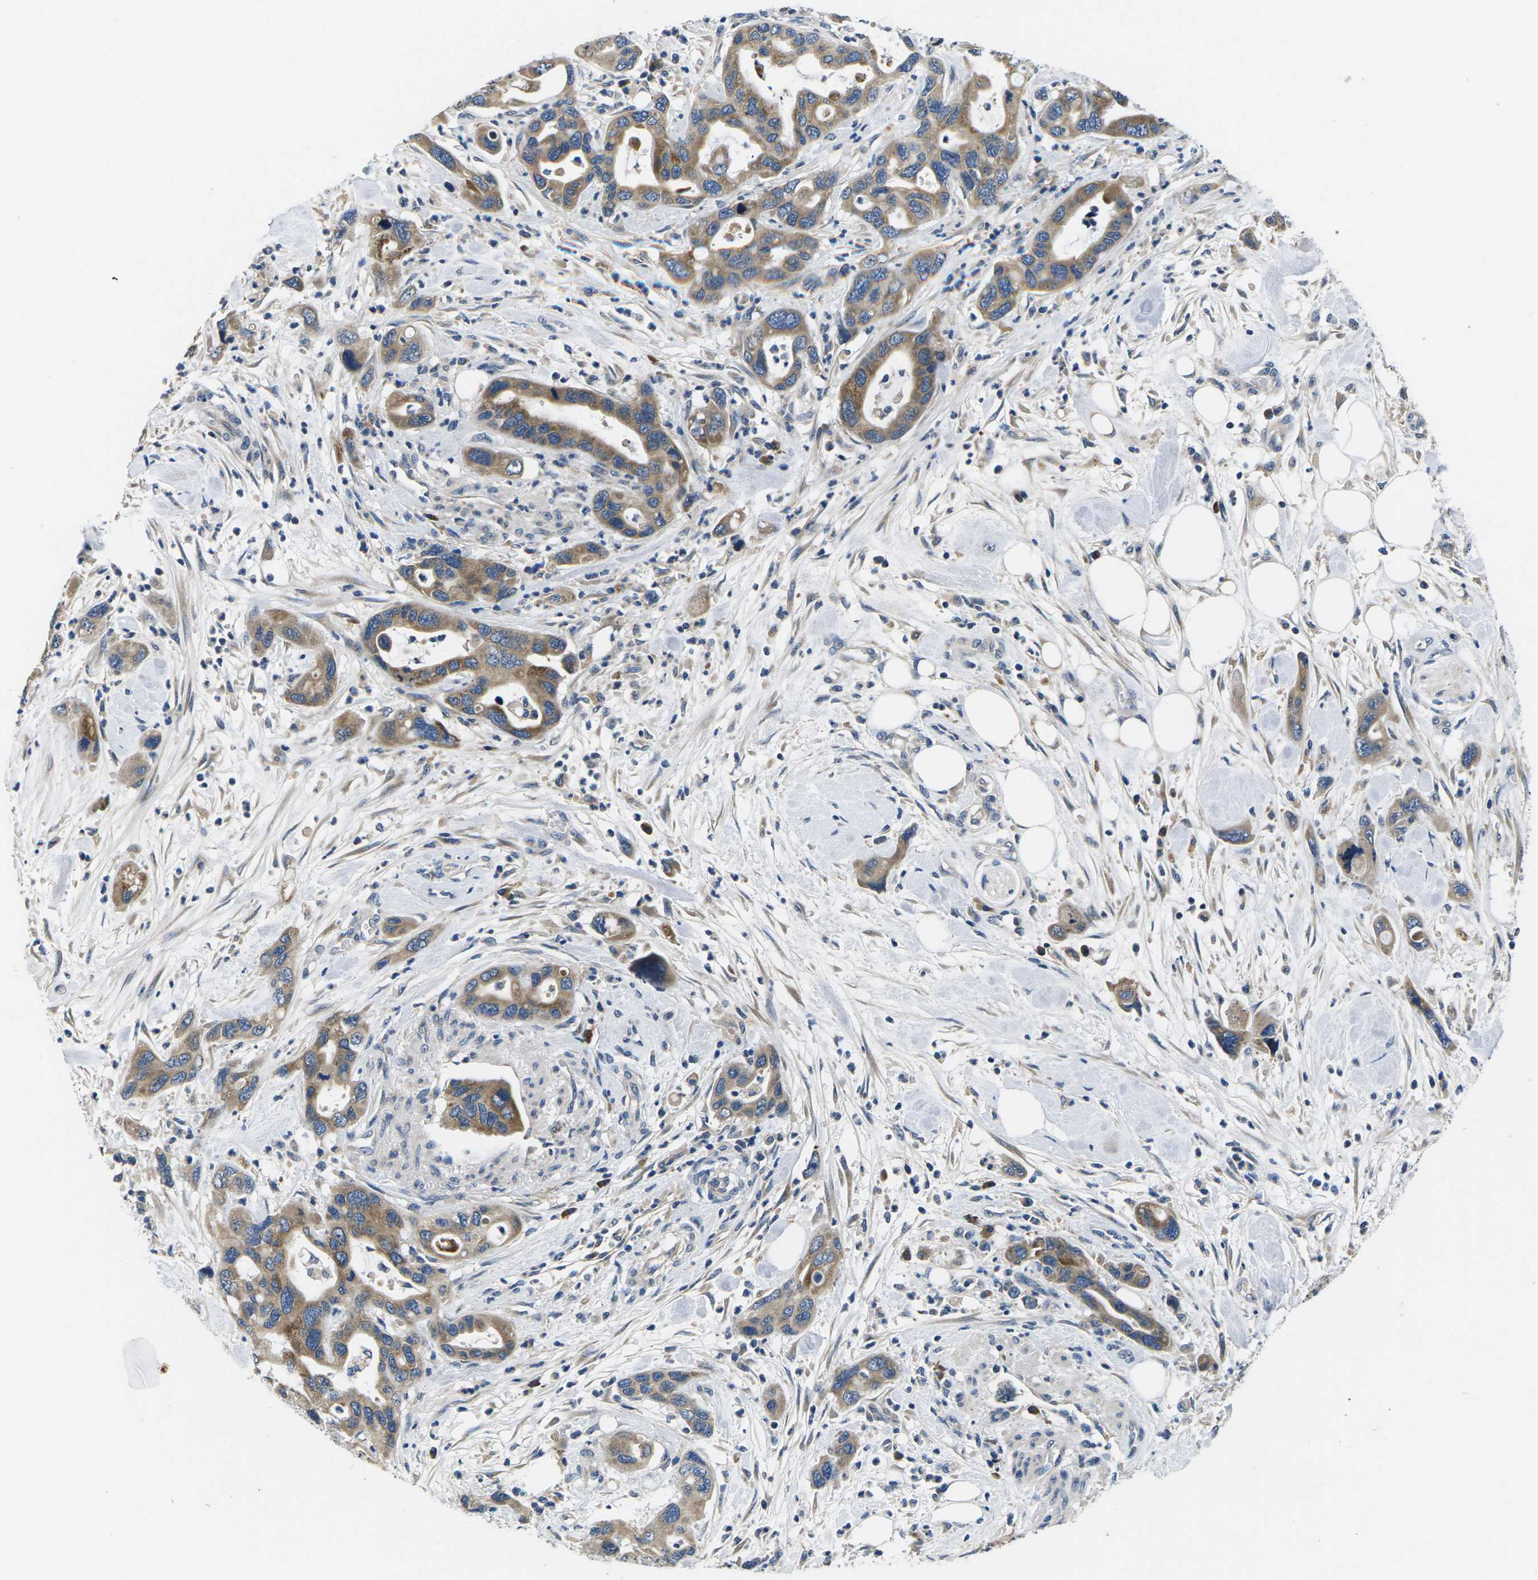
{"staining": {"intensity": "moderate", "quantity": ">75%", "location": "cytoplasmic/membranous"}, "tissue": "pancreatic cancer", "cell_type": "Tumor cells", "image_type": "cancer", "snomed": [{"axis": "morphology", "description": "Normal tissue, NOS"}, {"axis": "morphology", "description": "Adenocarcinoma, NOS"}, {"axis": "topography", "description": "Pancreas"}], "caption": "Pancreatic cancer (adenocarcinoma) tissue reveals moderate cytoplasmic/membranous positivity in about >75% of tumor cells (Brightfield microscopy of DAB IHC at high magnification).", "gene": "ERGIC3", "patient": {"sex": "female", "age": 71}}